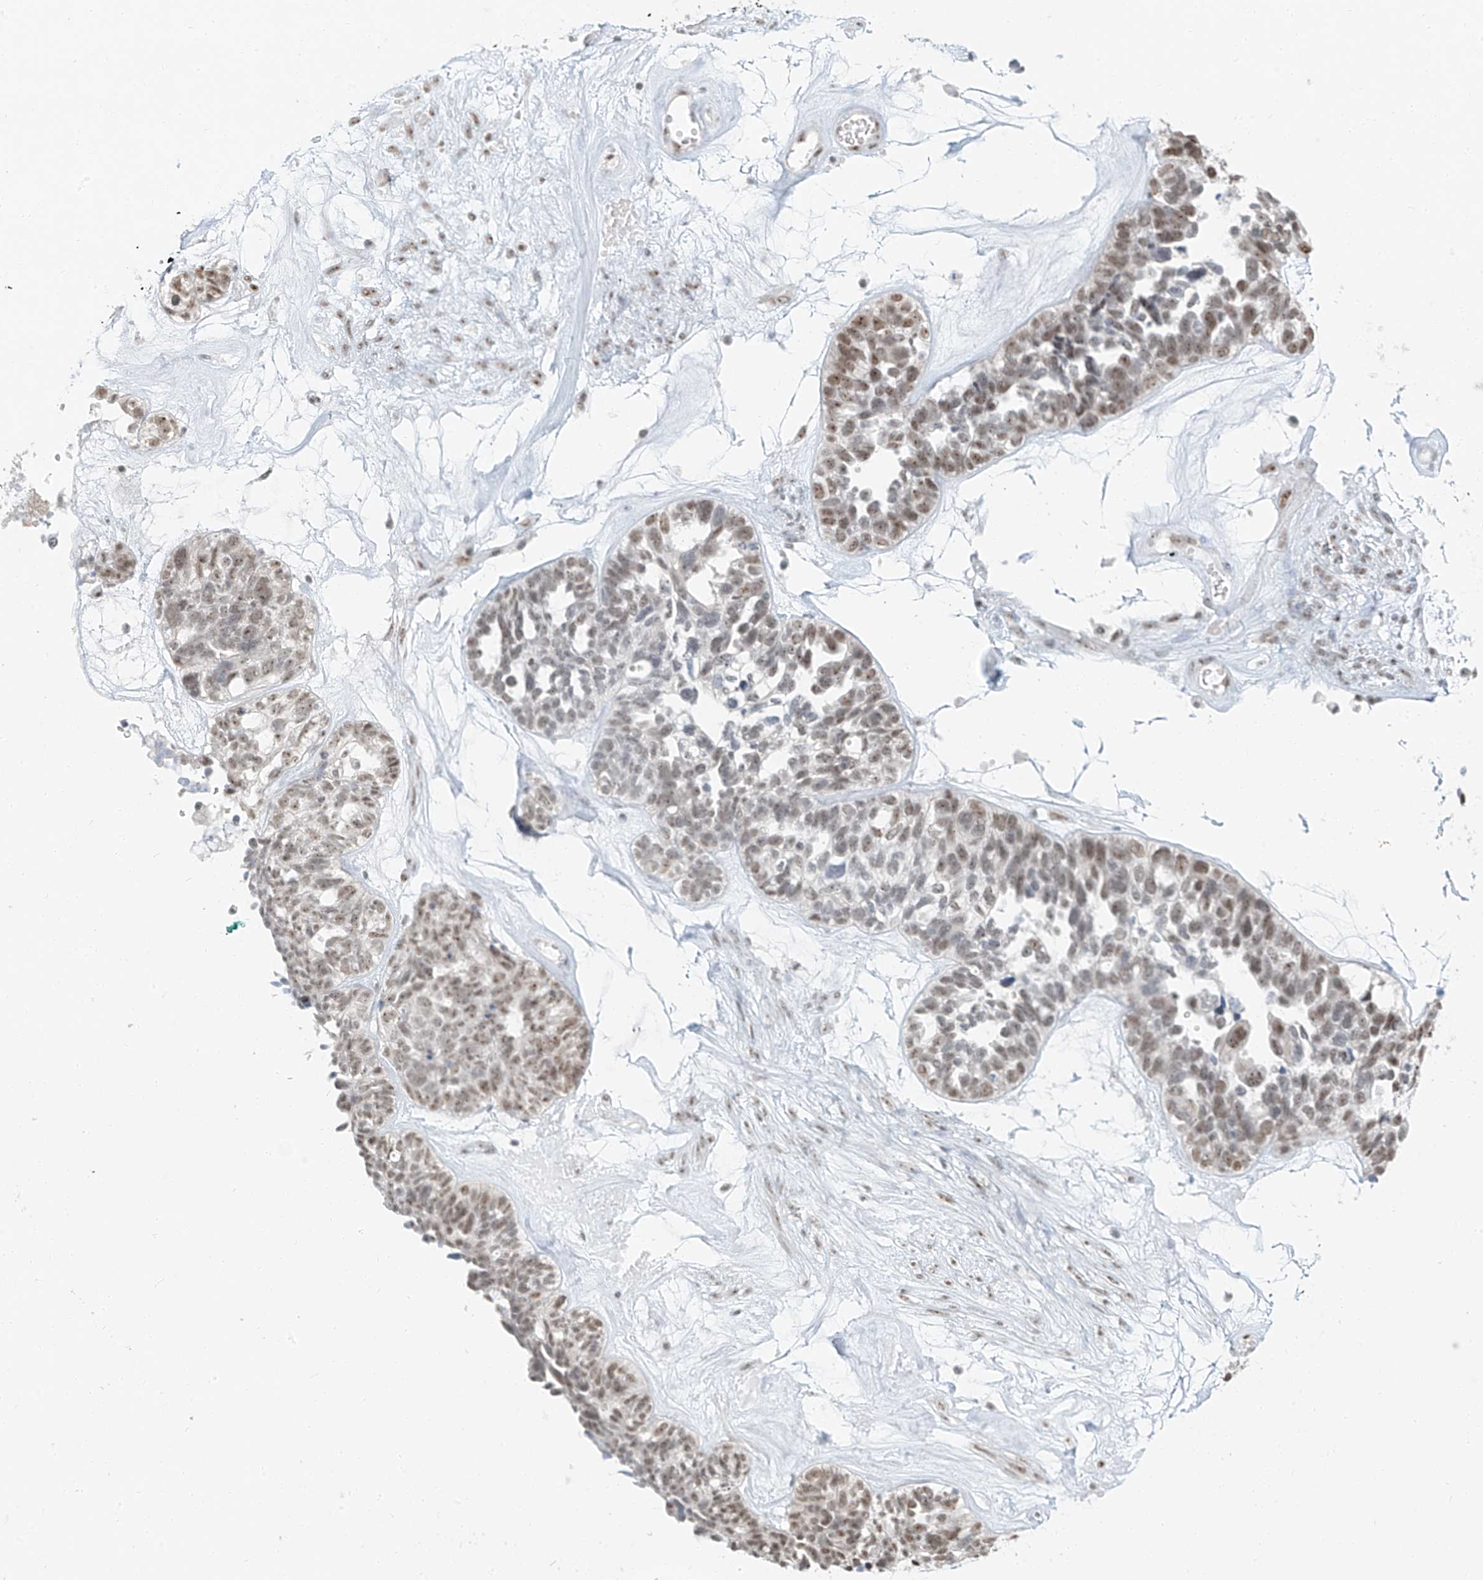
{"staining": {"intensity": "moderate", "quantity": ">75%", "location": "nuclear"}, "tissue": "ovarian cancer", "cell_type": "Tumor cells", "image_type": "cancer", "snomed": [{"axis": "morphology", "description": "Cystadenocarcinoma, serous, NOS"}, {"axis": "topography", "description": "Ovary"}], "caption": "Ovarian cancer (serous cystadenocarcinoma) stained with DAB immunohistochemistry exhibits medium levels of moderate nuclear expression in approximately >75% of tumor cells.", "gene": "PGC", "patient": {"sex": "female", "age": 79}}